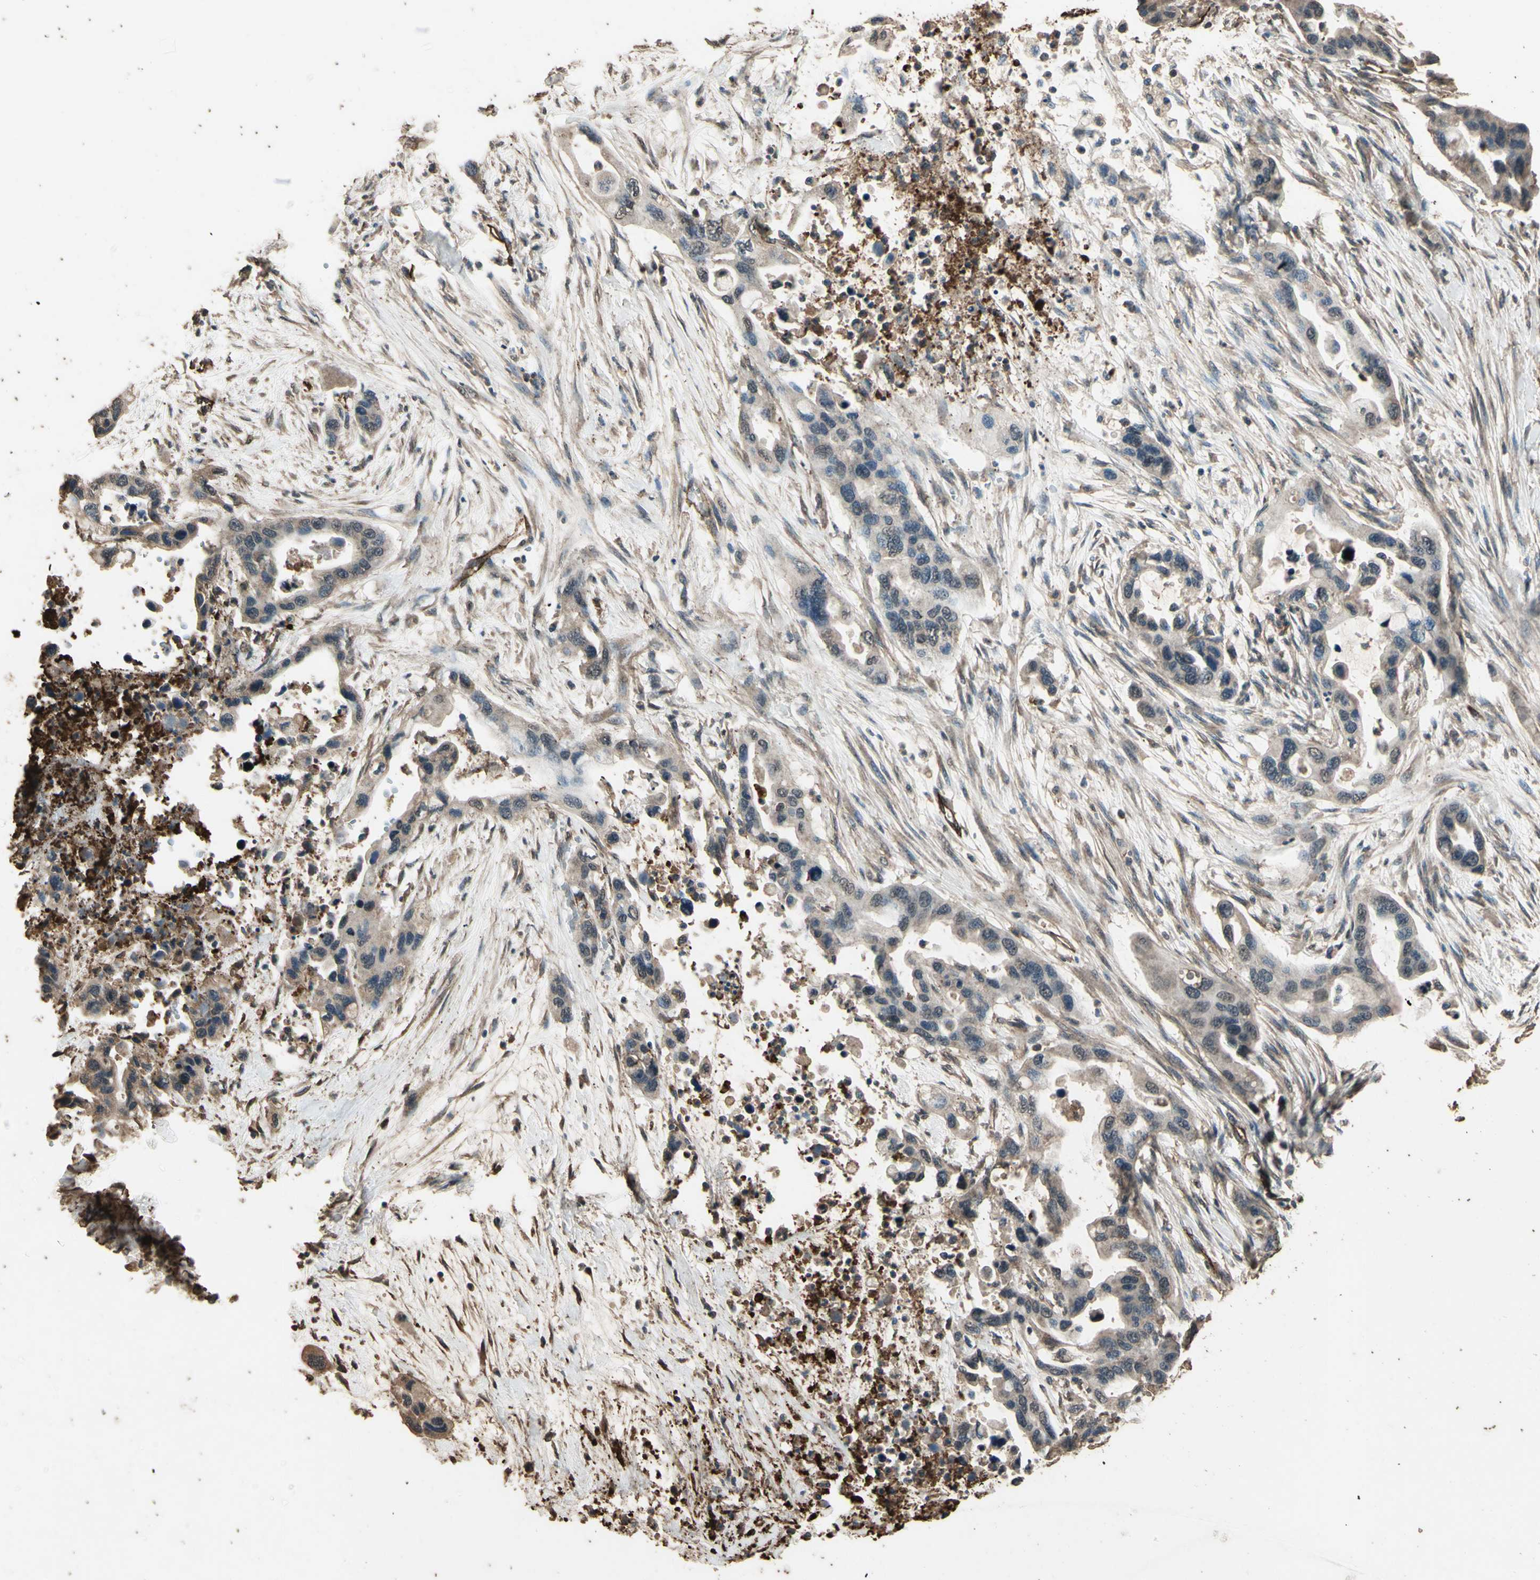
{"staining": {"intensity": "weak", "quantity": ">75%", "location": "cytoplasmic/membranous"}, "tissue": "pancreatic cancer", "cell_type": "Tumor cells", "image_type": "cancer", "snomed": [{"axis": "morphology", "description": "Adenocarcinoma, NOS"}, {"axis": "topography", "description": "Pancreas"}], "caption": "Adenocarcinoma (pancreatic) was stained to show a protein in brown. There is low levels of weak cytoplasmic/membranous expression in about >75% of tumor cells.", "gene": "TSPO", "patient": {"sex": "female", "age": 71}}